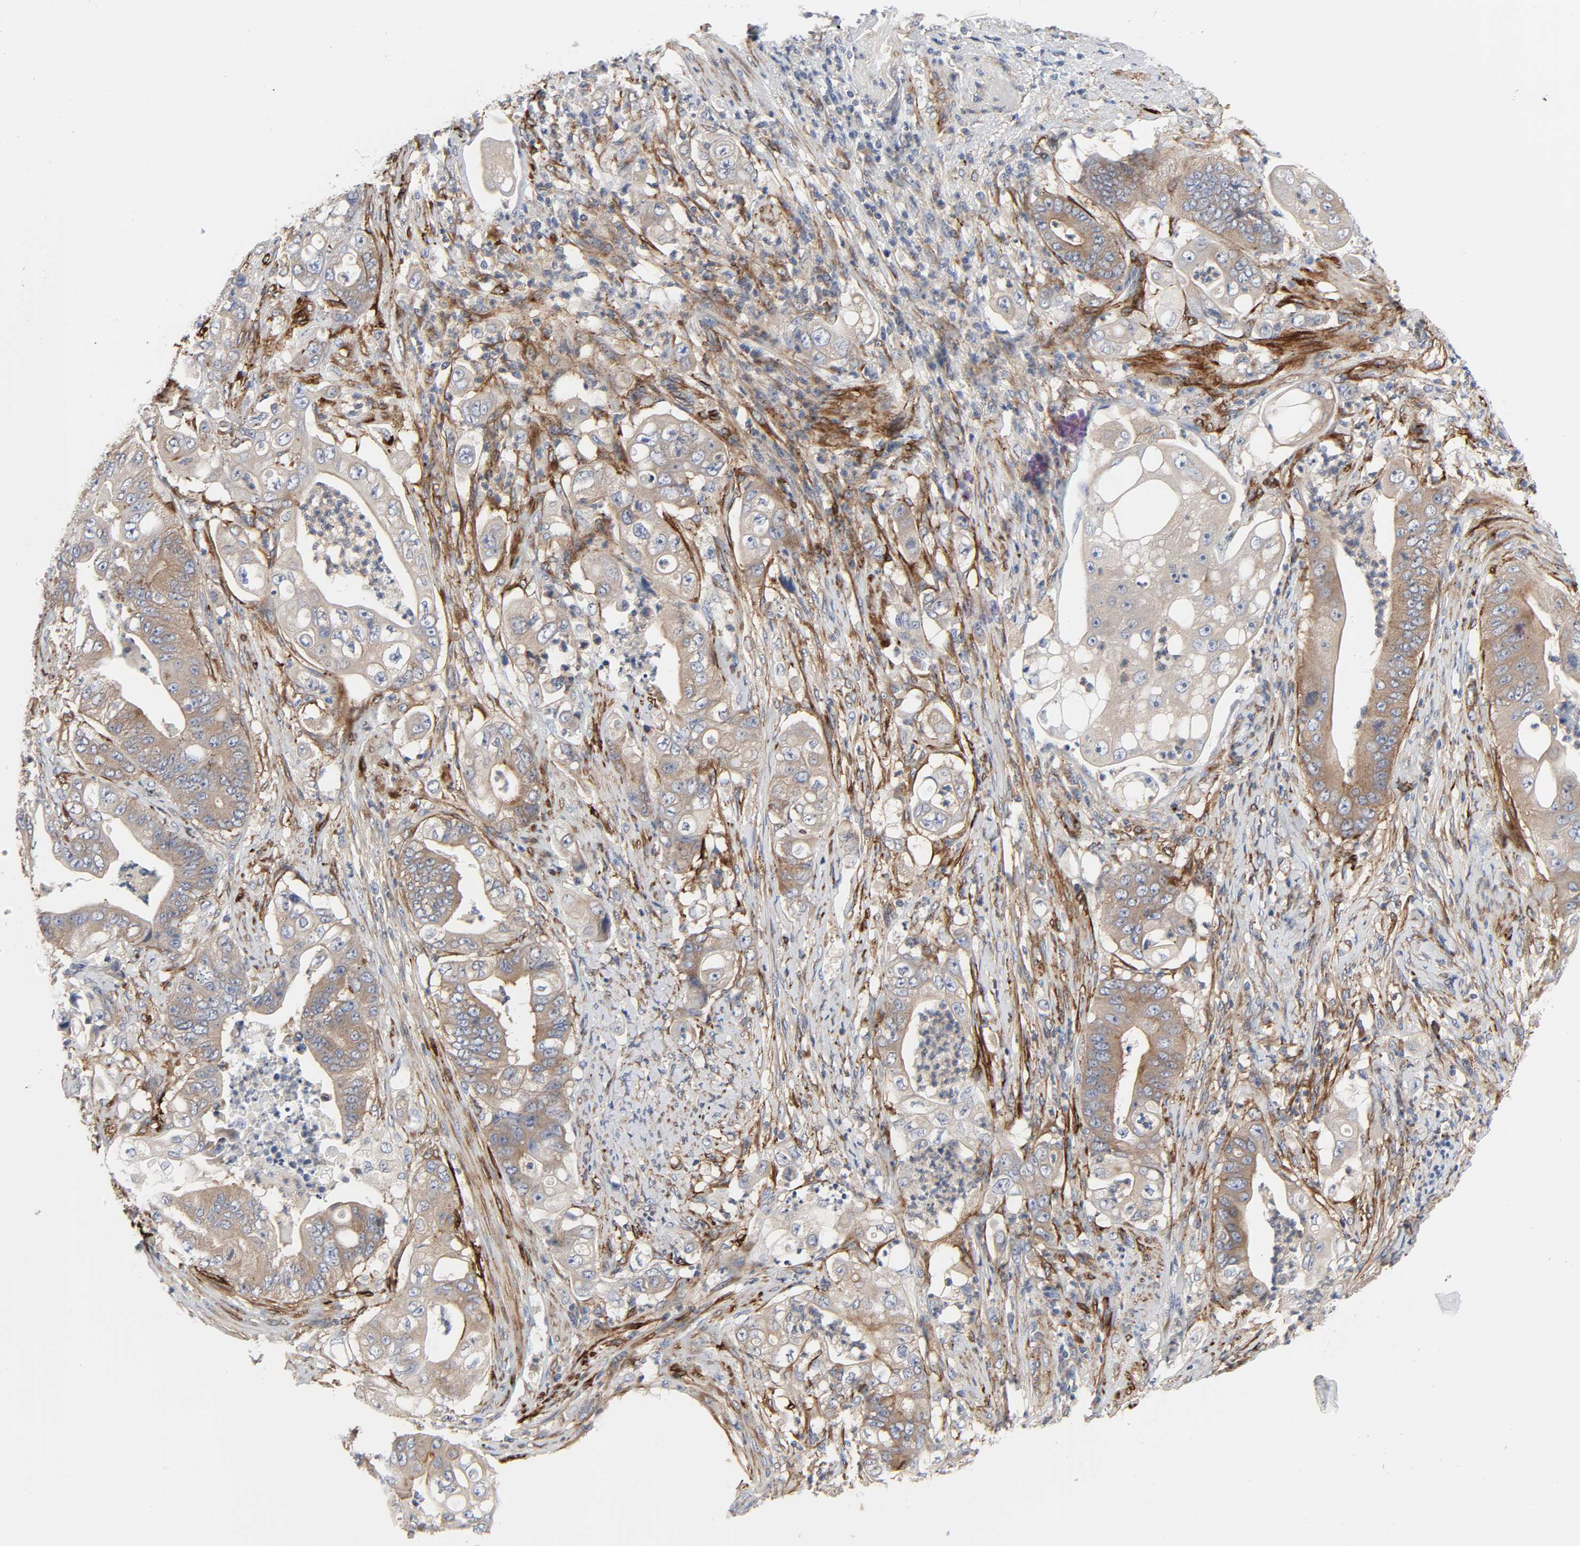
{"staining": {"intensity": "moderate", "quantity": ">75%", "location": "cytoplasmic/membranous"}, "tissue": "stomach cancer", "cell_type": "Tumor cells", "image_type": "cancer", "snomed": [{"axis": "morphology", "description": "Adenocarcinoma, NOS"}, {"axis": "topography", "description": "Stomach"}], "caption": "About >75% of tumor cells in human stomach cancer (adenocarcinoma) display moderate cytoplasmic/membranous protein positivity as visualized by brown immunohistochemical staining.", "gene": "ARHGAP1", "patient": {"sex": "female", "age": 73}}